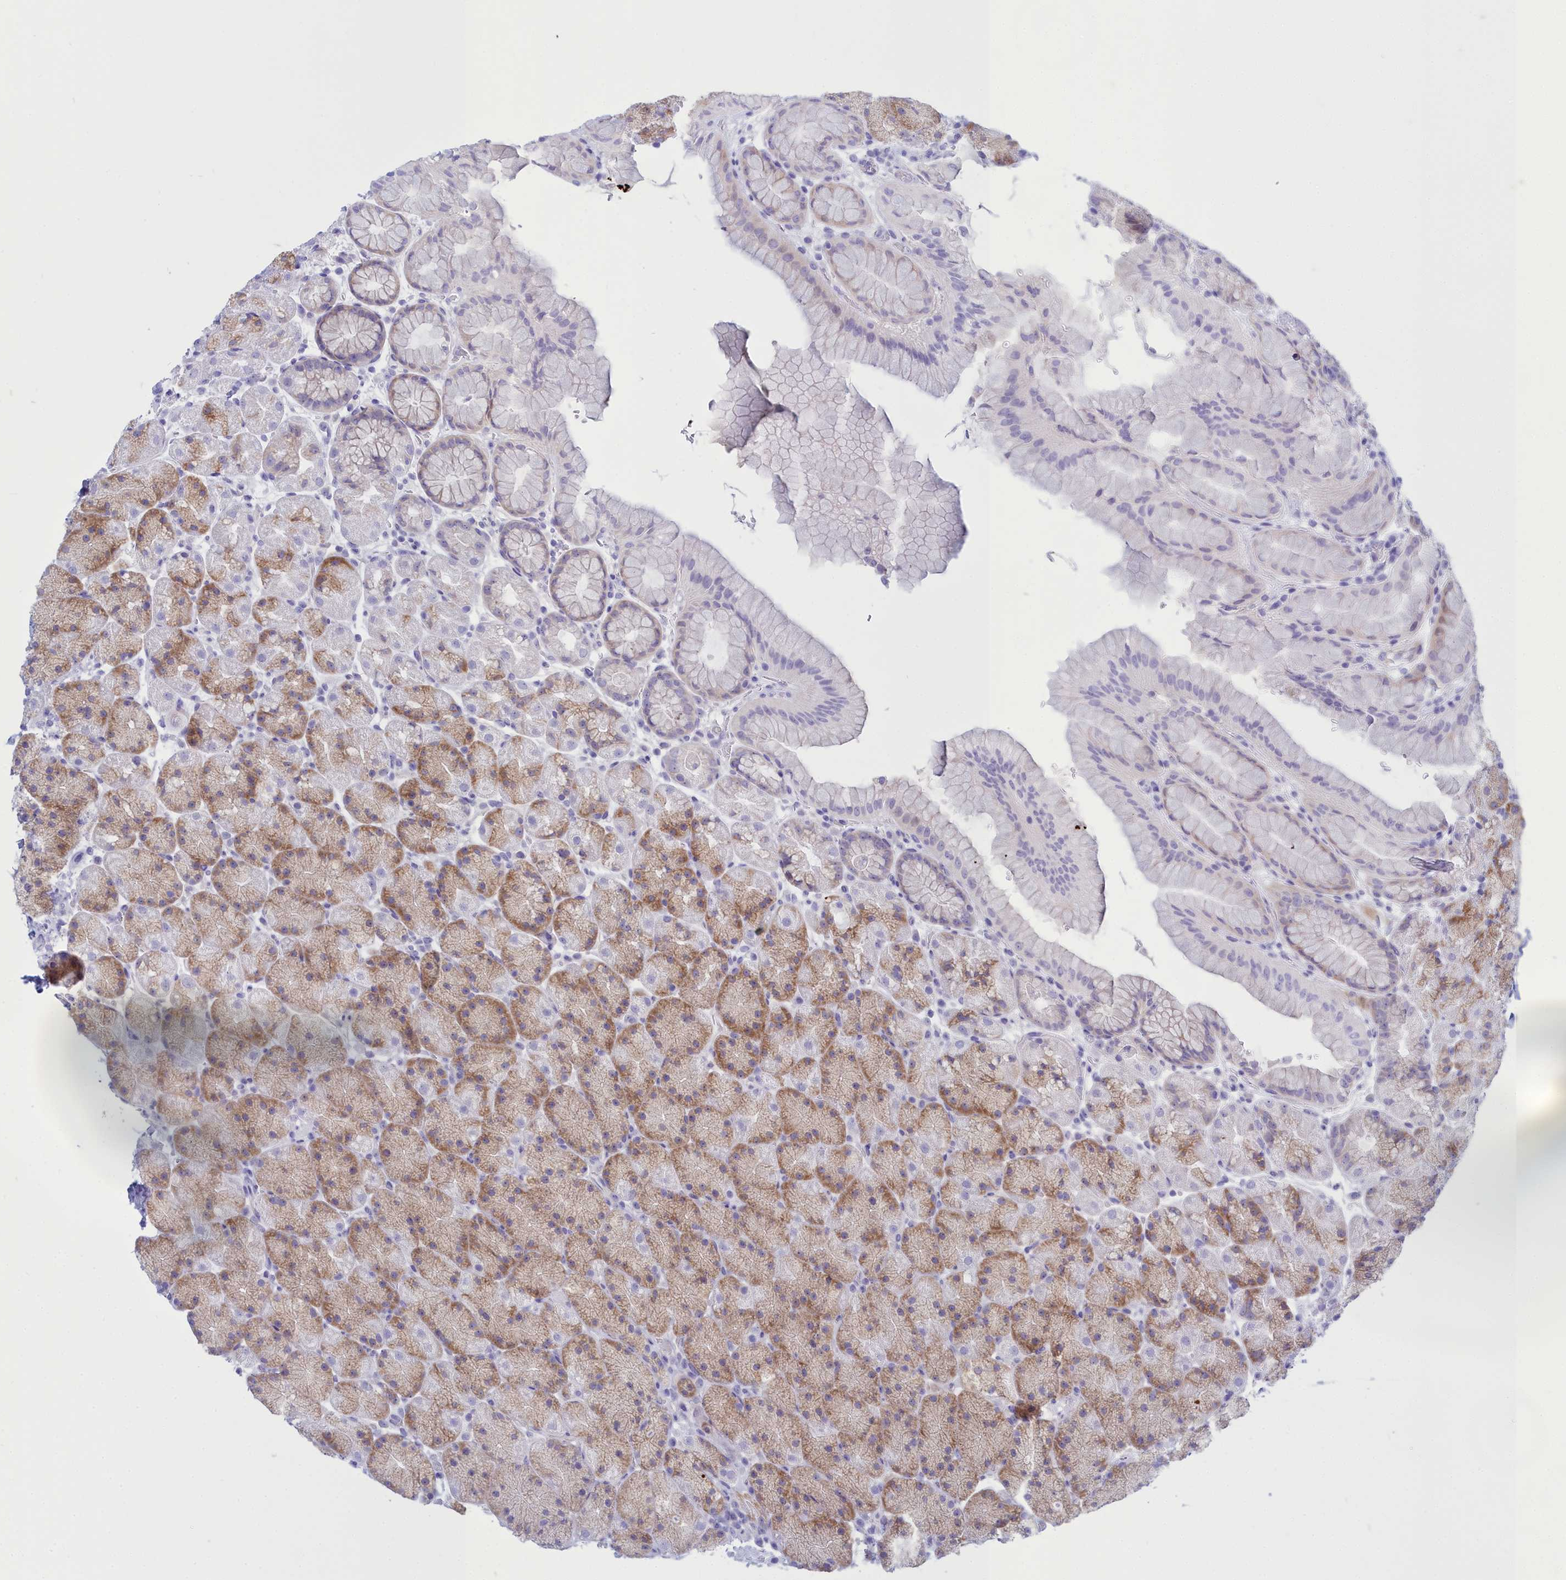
{"staining": {"intensity": "moderate", "quantity": "25%-75%", "location": "cytoplasmic/membranous"}, "tissue": "stomach", "cell_type": "Glandular cells", "image_type": "normal", "snomed": [{"axis": "morphology", "description": "Normal tissue, NOS"}, {"axis": "topography", "description": "Stomach, upper"}, {"axis": "topography", "description": "Stomach, lower"}], "caption": "Unremarkable stomach was stained to show a protein in brown. There is medium levels of moderate cytoplasmic/membranous staining in about 25%-75% of glandular cells. (IHC, brightfield microscopy, high magnification).", "gene": "TMEM97", "patient": {"sex": "male", "age": 67}}